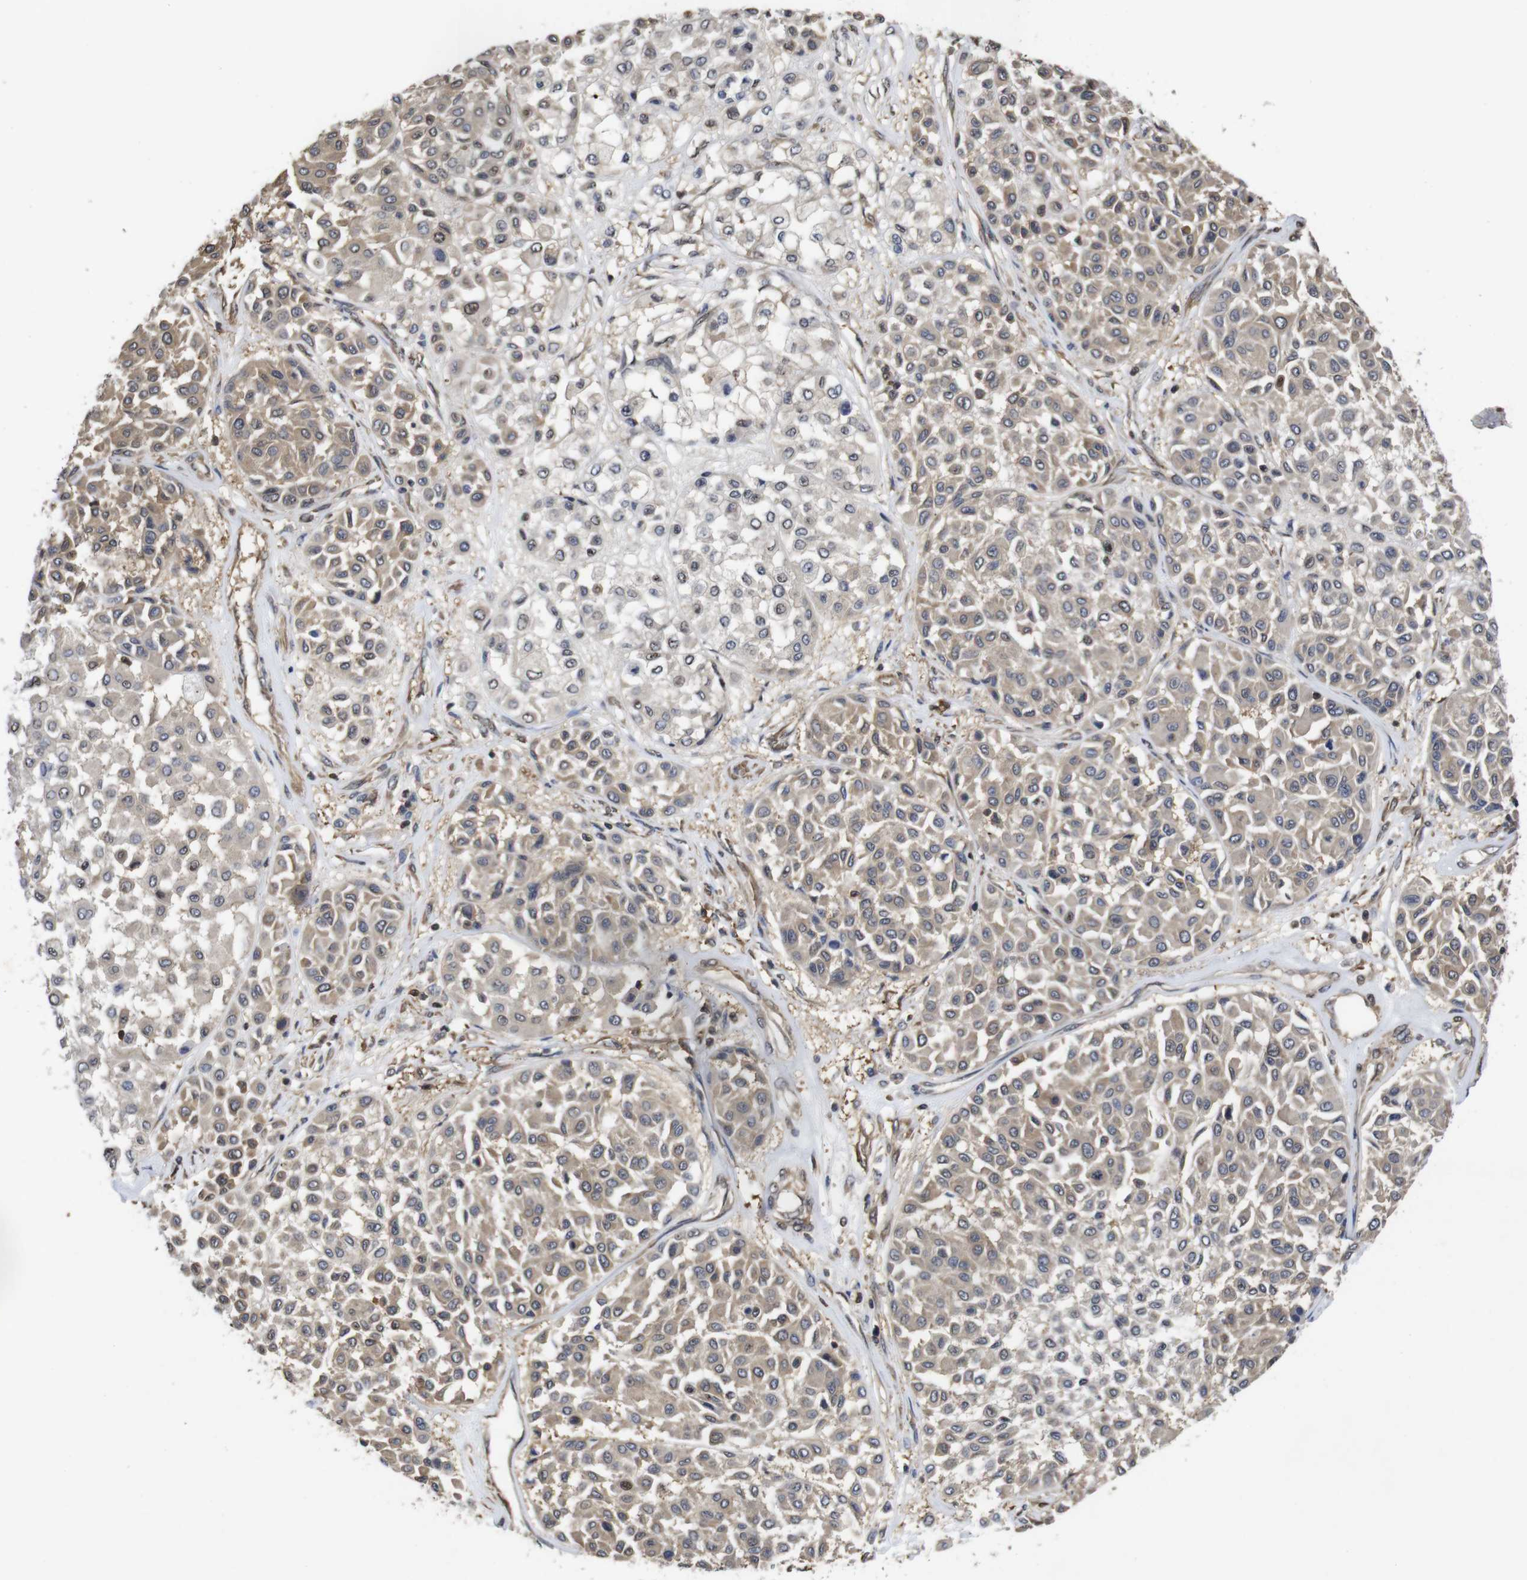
{"staining": {"intensity": "weak", "quantity": ">75%", "location": "cytoplasmic/membranous"}, "tissue": "melanoma", "cell_type": "Tumor cells", "image_type": "cancer", "snomed": [{"axis": "morphology", "description": "Malignant melanoma, Metastatic site"}, {"axis": "topography", "description": "Soft tissue"}], "caption": "Immunohistochemistry of human melanoma displays low levels of weak cytoplasmic/membranous staining in approximately >75% of tumor cells.", "gene": "SUMO3", "patient": {"sex": "male", "age": 41}}